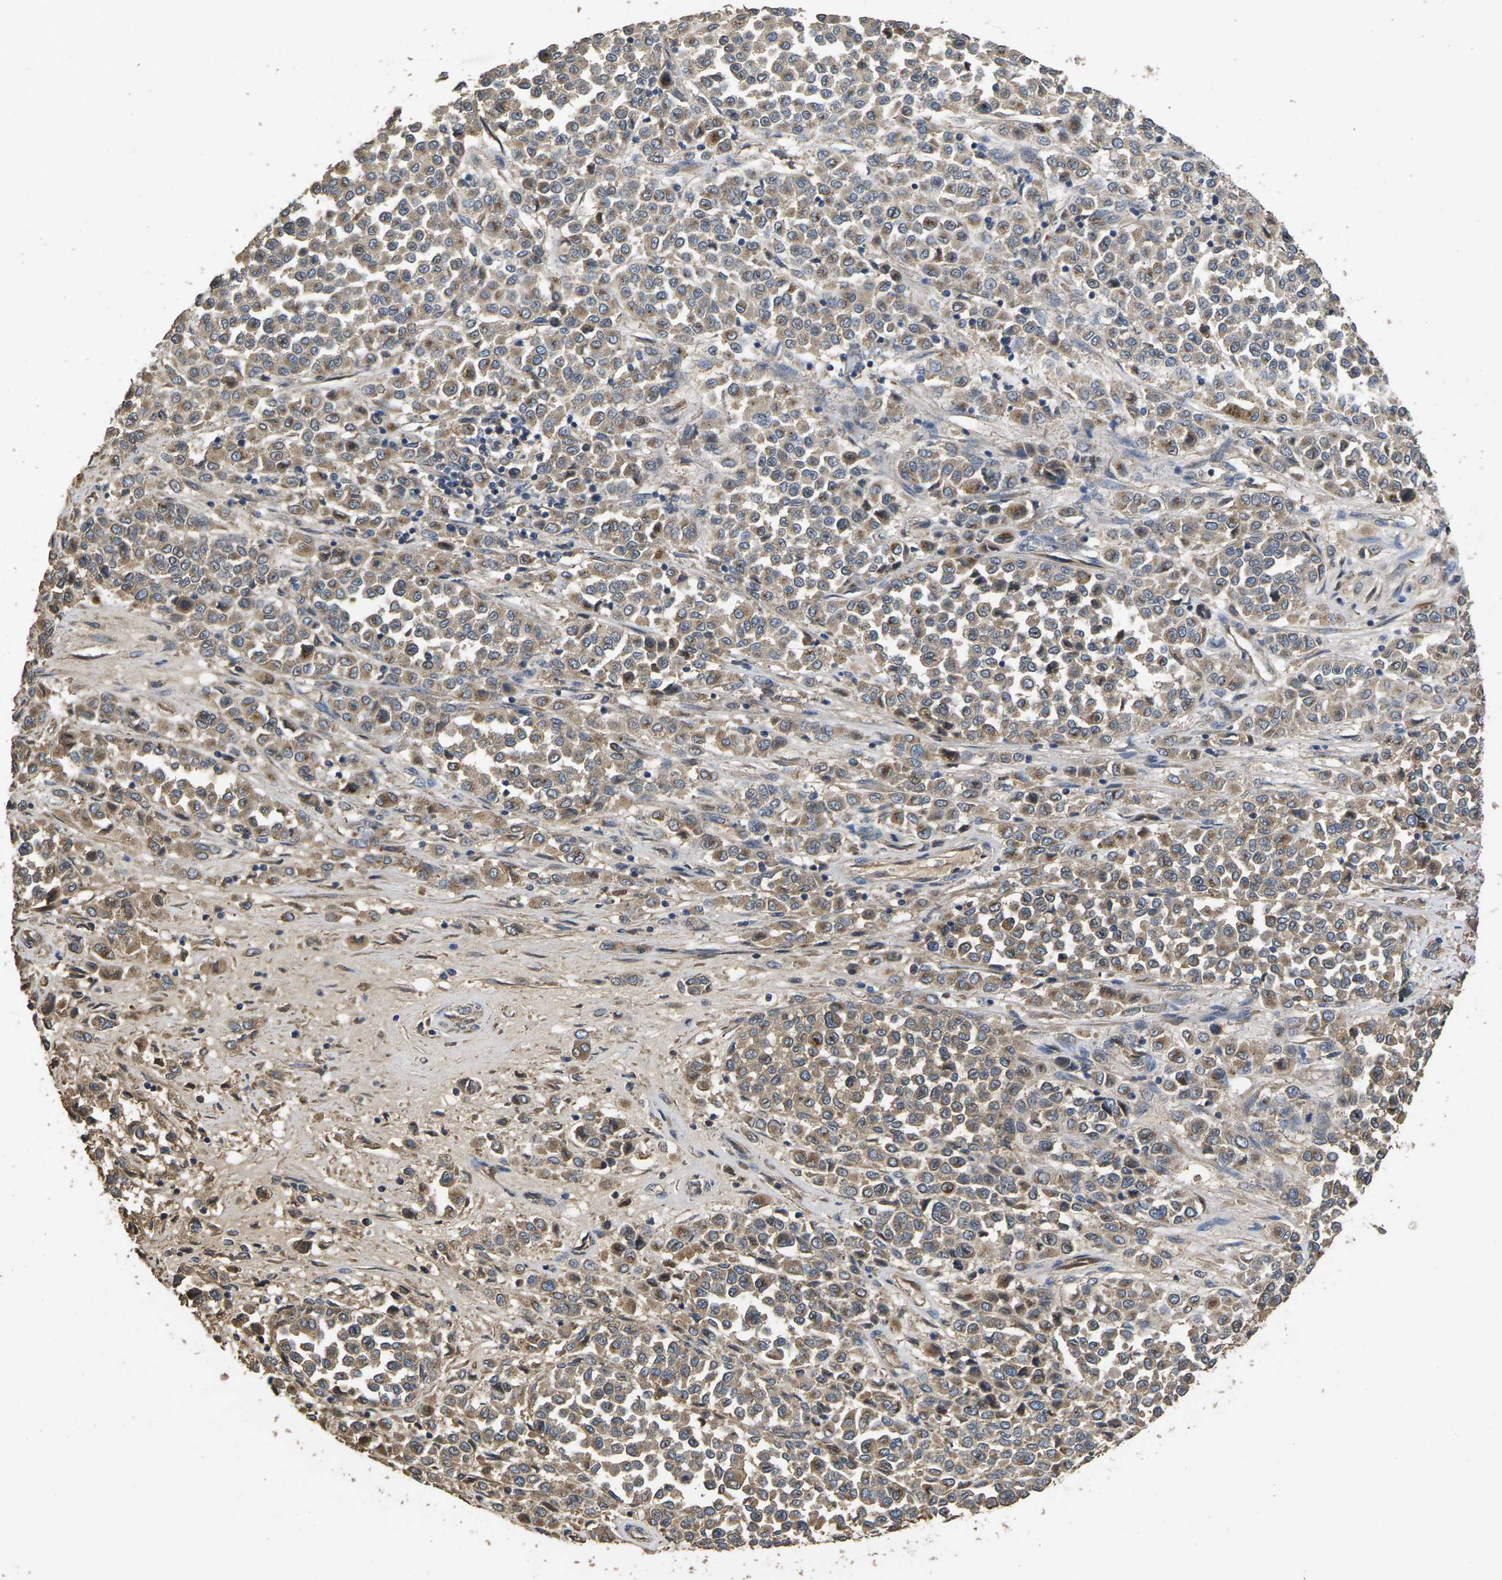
{"staining": {"intensity": "weak", "quantity": "25%-75%", "location": "cytoplasmic/membranous"}, "tissue": "melanoma", "cell_type": "Tumor cells", "image_type": "cancer", "snomed": [{"axis": "morphology", "description": "Malignant melanoma, Metastatic site"}, {"axis": "topography", "description": "Pancreas"}], "caption": "Melanoma tissue demonstrates weak cytoplasmic/membranous staining in approximately 25%-75% of tumor cells Using DAB (3,3'-diaminobenzidine) (brown) and hematoxylin (blue) stains, captured at high magnification using brightfield microscopy.", "gene": "B4GAT1", "patient": {"sex": "female", "age": 30}}